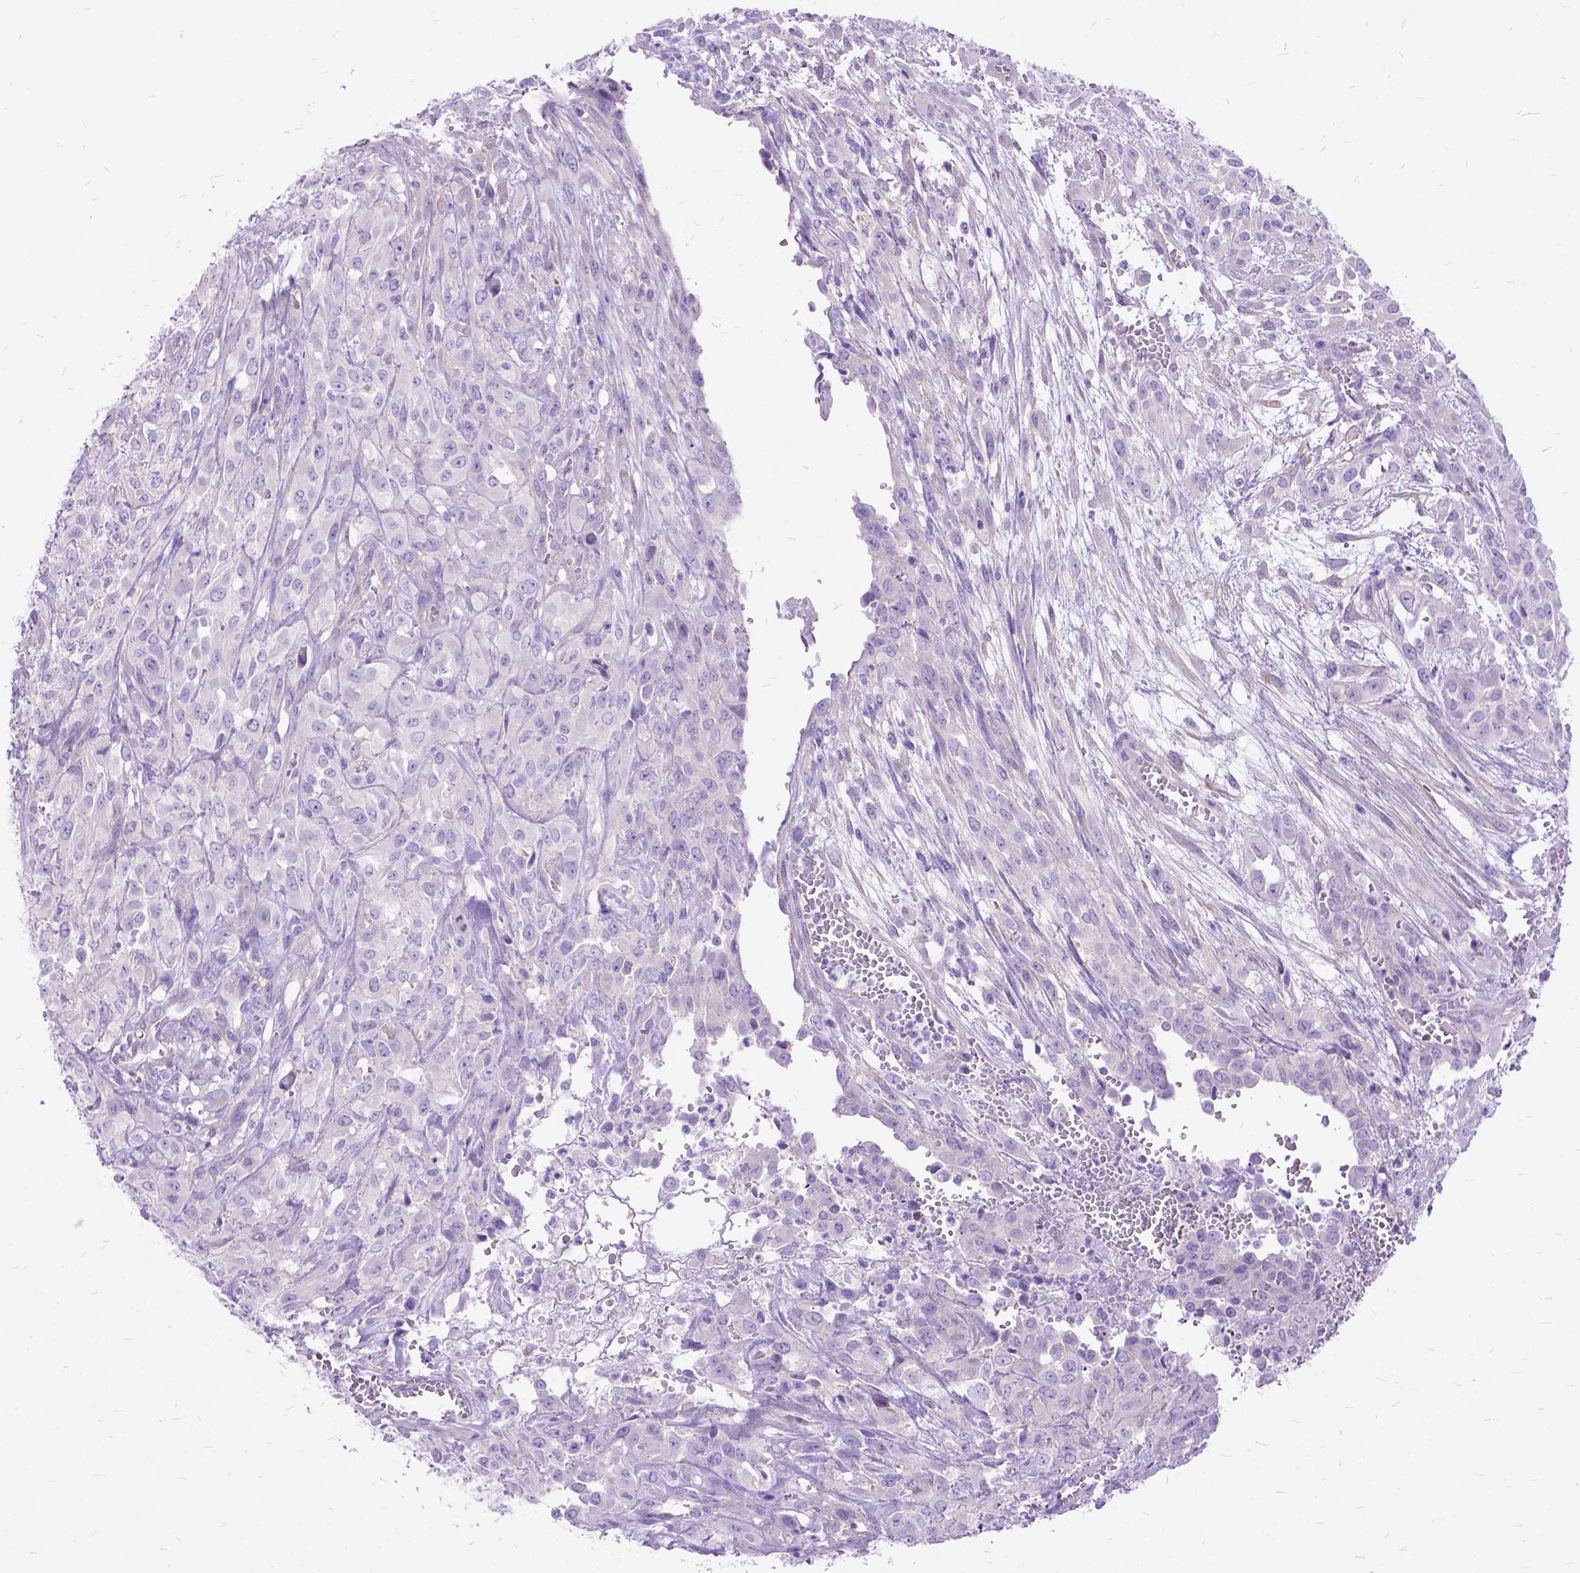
{"staining": {"intensity": "negative", "quantity": "none", "location": "none"}, "tissue": "urothelial cancer", "cell_type": "Tumor cells", "image_type": "cancer", "snomed": [{"axis": "morphology", "description": "Urothelial carcinoma, High grade"}, {"axis": "topography", "description": "Urinary bladder"}], "caption": "Photomicrograph shows no protein expression in tumor cells of urothelial carcinoma (high-grade) tissue.", "gene": "ARL9", "patient": {"sex": "male", "age": 67}}